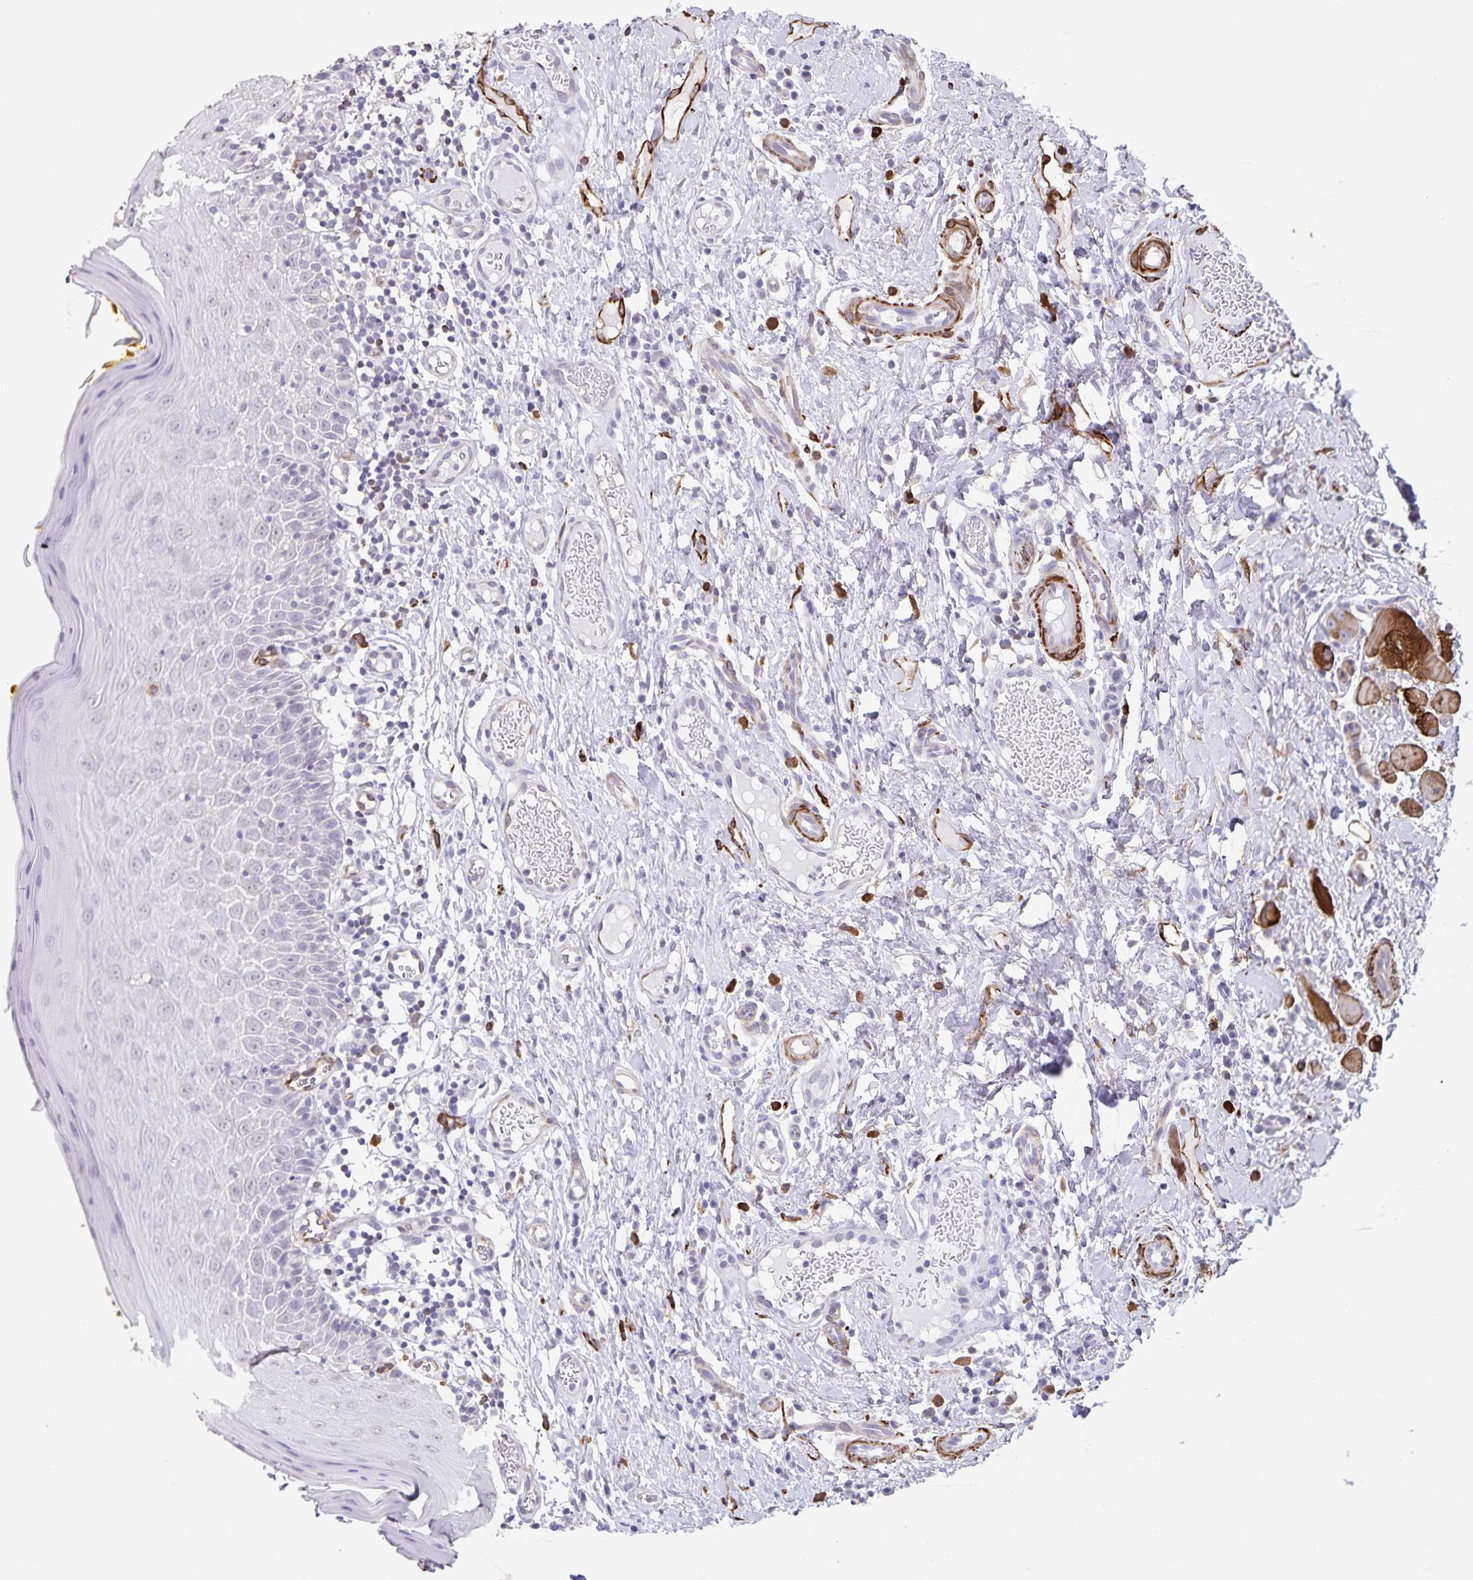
{"staining": {"intensity": "negative", "quantity": "none", "location": "none"}, "tissue": "oral mucosa", "cell_type": "Squamous epithelial cells", "image_type": "normal", "snomed": [{"axis": "morphology", "description": "Normal tissue, NOS"}, {"axis": "topography", "description": "Oral tissue"}, {"axis": "topography", "description": "Tounge, NOS"}], "caption": "The IHC micrograph has no significant staining in squamous epithelial cells of oral mucosa.", "gene": "SYNM", "patient": {"sex": "female", "age": 58}}